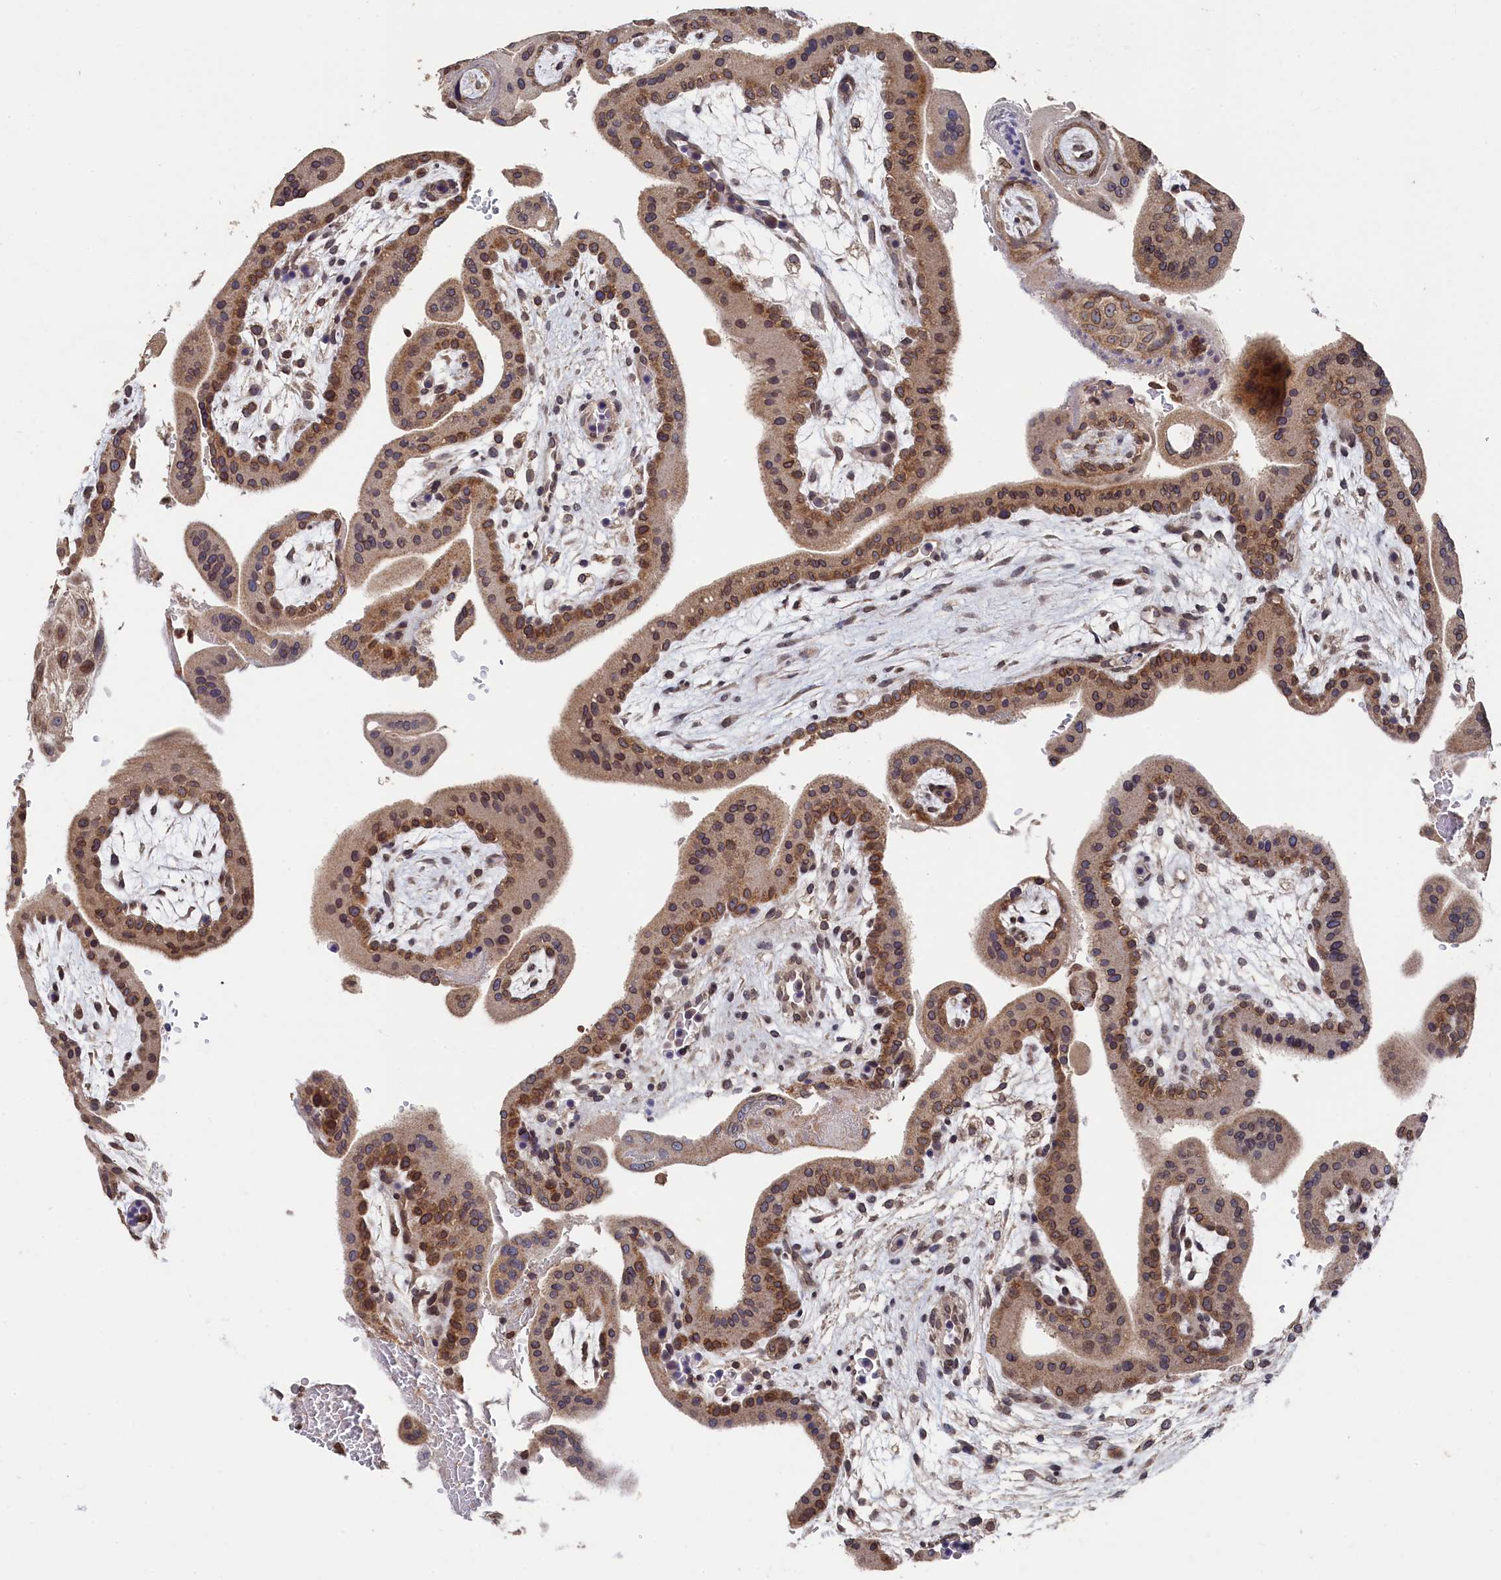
{"staining": {"intensity": "moderate", "quantity": ">75%", "location": "cytoplasmic/membranous,nuclear"}, "tissue": "placenta", "cell_type": "Trophoblastic cells", "image_type": "normal", "snomed": [{"axis": "morphology", "description": "Normal tissue, NOS"}, {"axis": "topography", "description": "Placenta"}], "caption": "Protein analysis of unremarkable placenta displays moderate cytoplasmic/membranous,nuclear staining in approximately >75% of trophoblastic cells. (IHC, brightfield microscopy, high magnification).", "gene": "ANKEF1", "patient": {"sex": "female", "age": 35}}